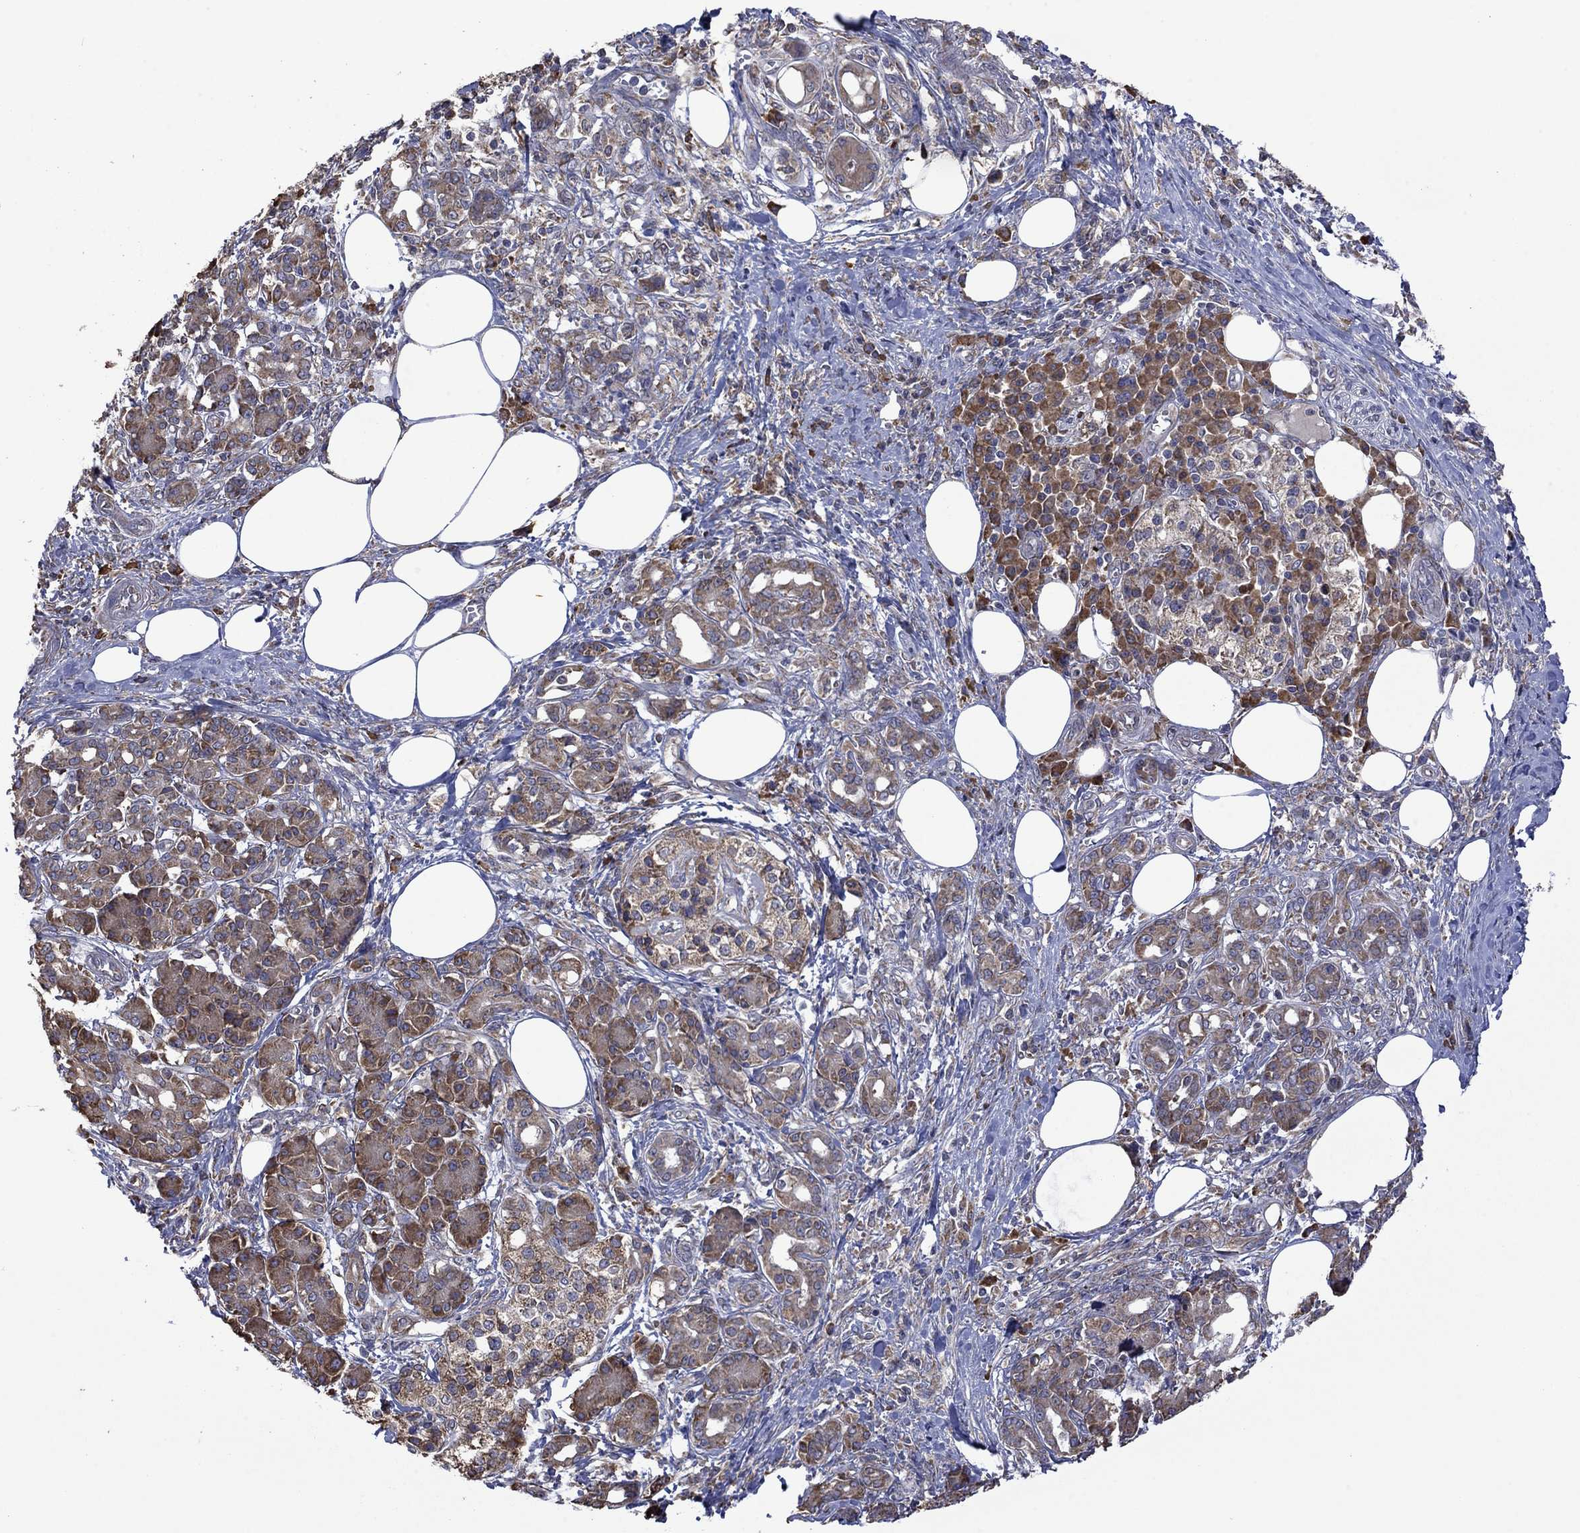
{"staining": {"intensity": "moderate", "quantity": ">75%", "location": "cytoplasmic/membranous"}, "tissue": "pancreatic cancer", "cell_type": "Tumor cells", "image_type": "cancer", "snomed": [{"axis": "morphology", "description": "Adenocarcinoma, NOS"}, {"axis": "topography", "description": "Pancreas"}], "caption": "An image showing moderate cytoplasmic/membranous staining in approximately >75% of tumor cells in pancreatic cancer, as visualized by brown immunohistochemical staining.", "gene": "FURIN", "patient": {"sex": "female", "age": 73}}